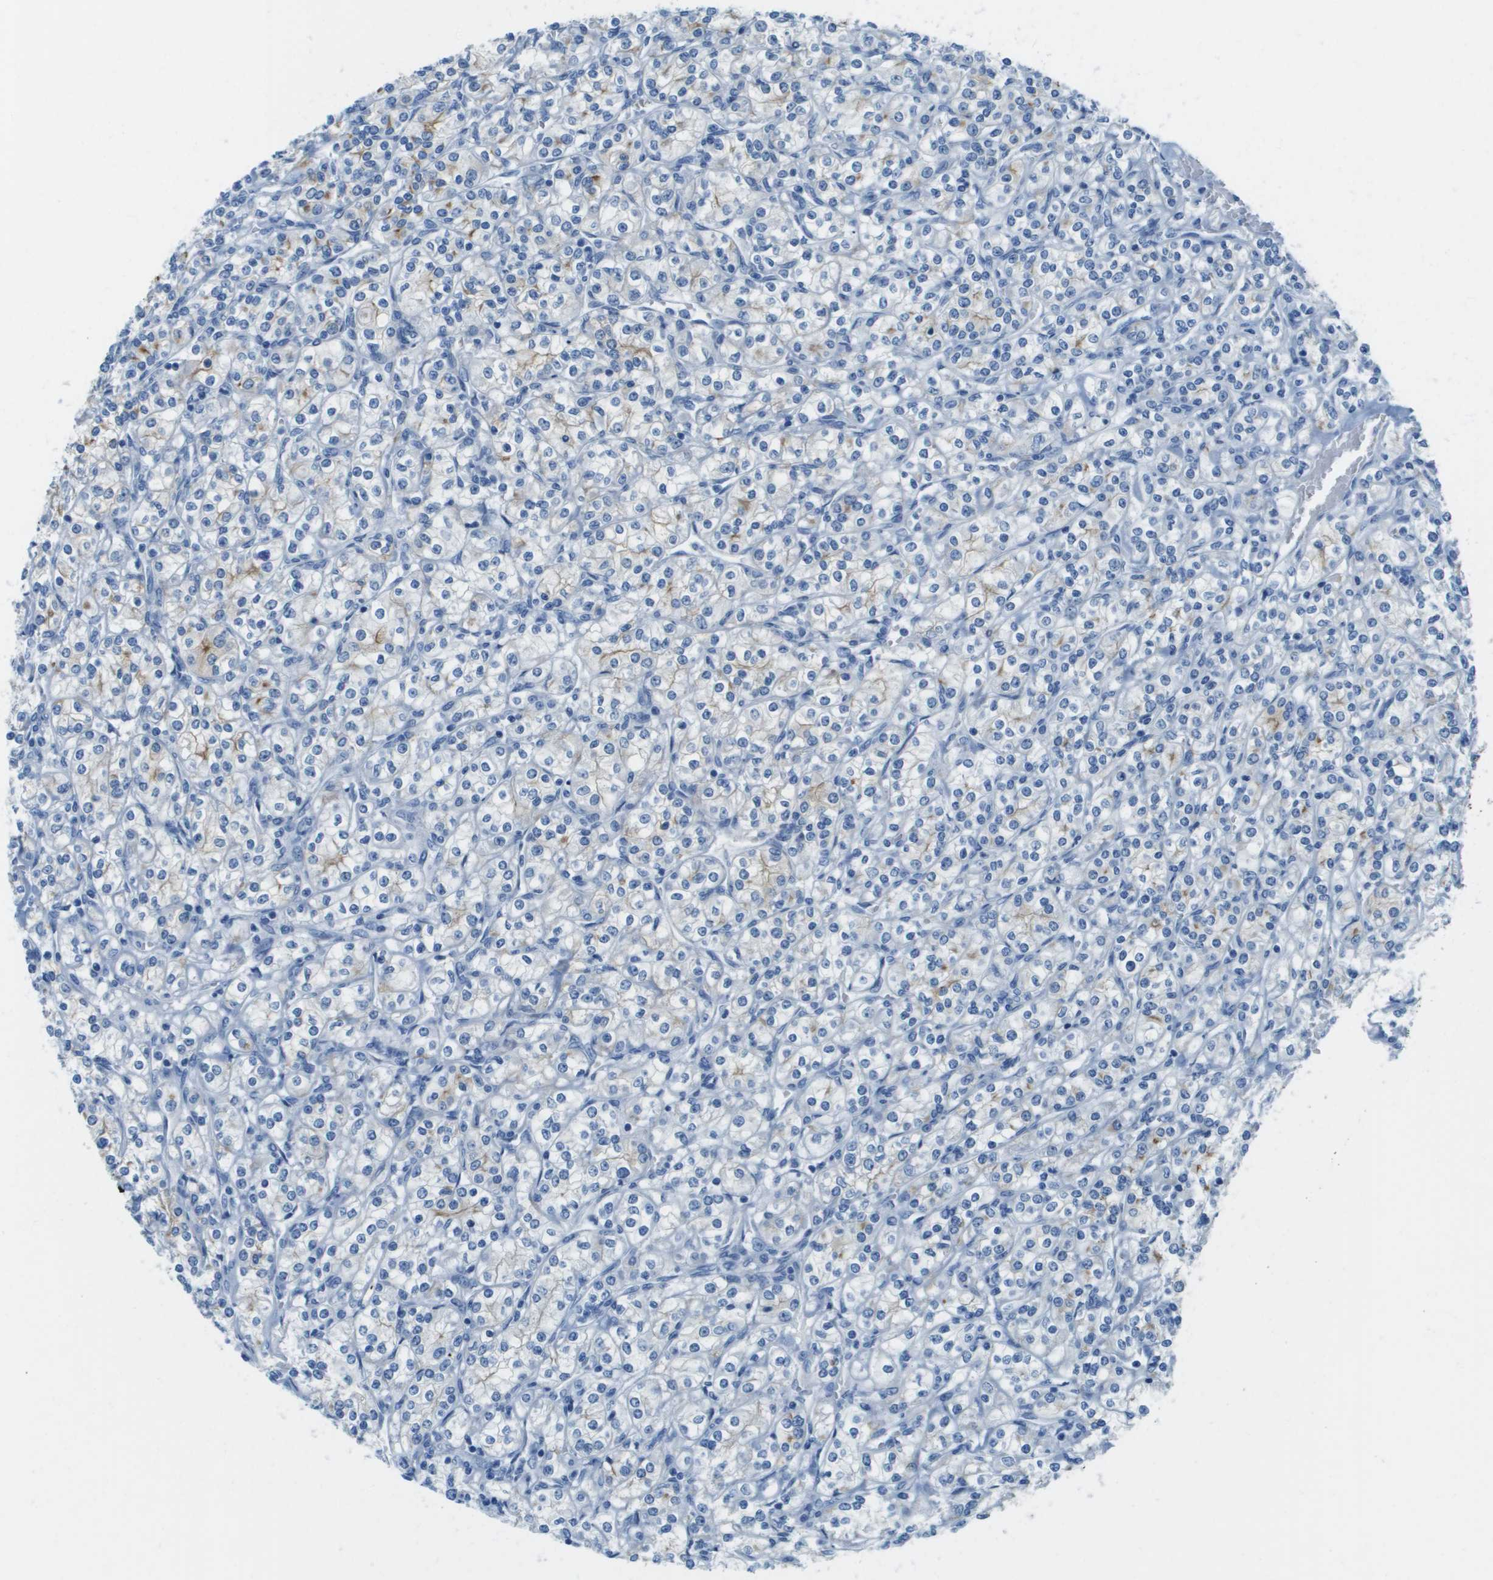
{"staining": {"intensity": "moderate", "quantity": "<25%", "location": "cytoplasmic/membranous"}, "tissue": "renal cancer", "cell_type": "Tumor cells", "image_type": "cancer", "snomed": [{"axis": "morphology", "description": "Adenocarcinoma, NOS"}, {"axis": "topography", "description": "Kidney"}], "caption": "A brown stain labels moderate cytoplasmic/membranous staining of a protein in human renal cancer tumor cells.", "gene": "CDHR2", "patient": {"sex": "male", "age": 77}}